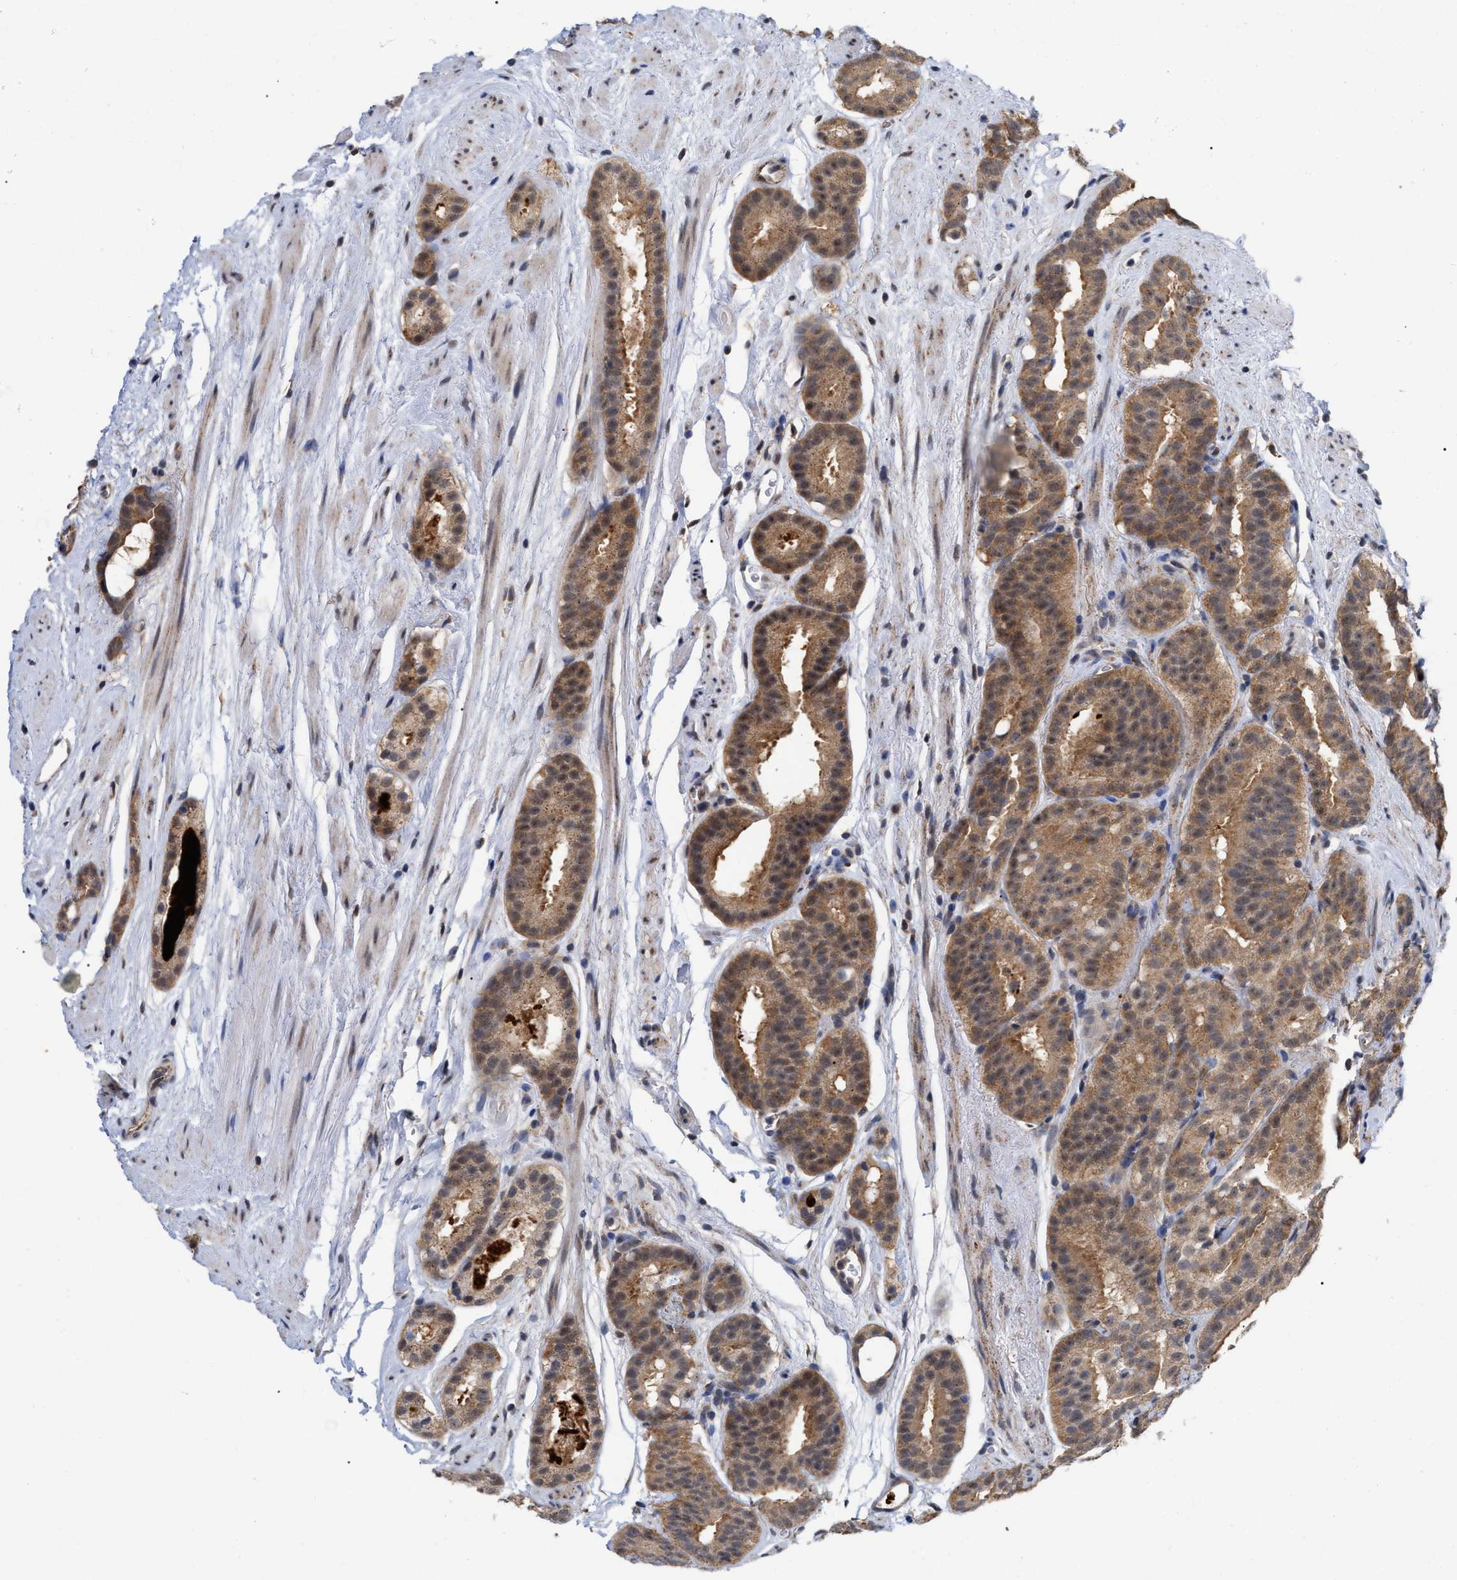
{"staining": {"intensity": "moderate", "quantity": ">75%", "location": "cytoplasmic/membranous"}, "tissue": "prostate cancer", "cell_type": "Tumor cells", "image_type": "cancer", "snomed": [{"axis": "morphology", "description": "Adenocarcinoma, Low grade"}, {"axis": "topography", "description": "Prostate"}], "caption": "This image reveals low-grade adenocarcinoma (prostate) stained with IHC to label a protein in brown. The cytoplasmic/membranous of tumor cells show moderate positivity for the protein. Nuclei are counter-stained blue.", "gene": "UPF1", "patient": {"sex": "male", "age": 69}}